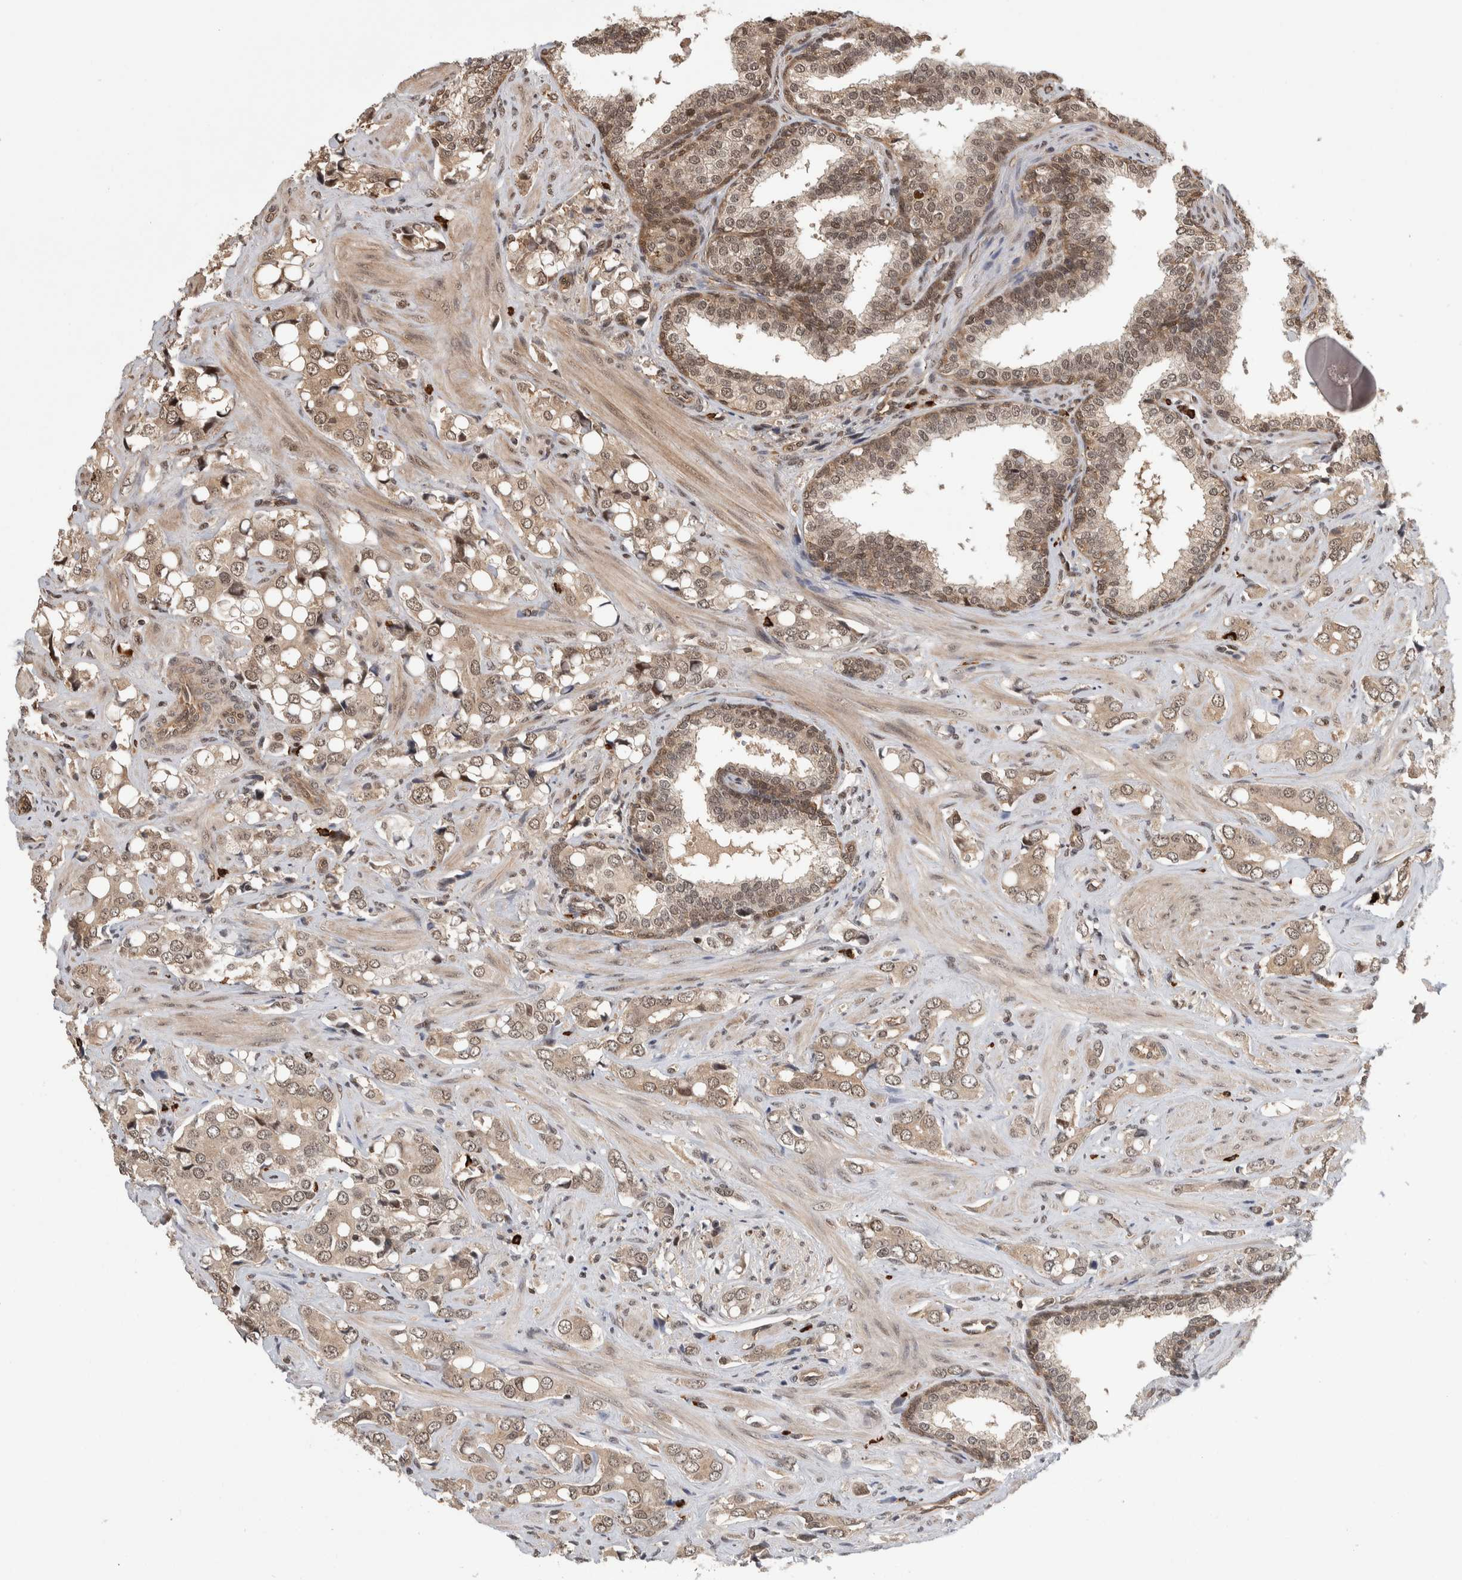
{"staining": {"intensity": "moderate", "quantity": ">75%", "location": "cytoplasmic/membranous,nuclear"}, "tissue": "prostate cancer", "cell_type": "Tumor cells", "image_type": "cancer", "snomed": [{"axis": "morphology", "description": "Adenocarcinoma, High grade"}, {"axis": "topography", "description": "Prostate"}], "caption": "This micrograph exhibits immunohistochemistry staining of prostate cancer (high-grade adenocarcinoma), with medium moderate cytoplasmic/membranous and nuclear positivity in about >75% of tumor cells.", "gene": "ZNF592", "patient": {"sex": "male", "age": 52}}